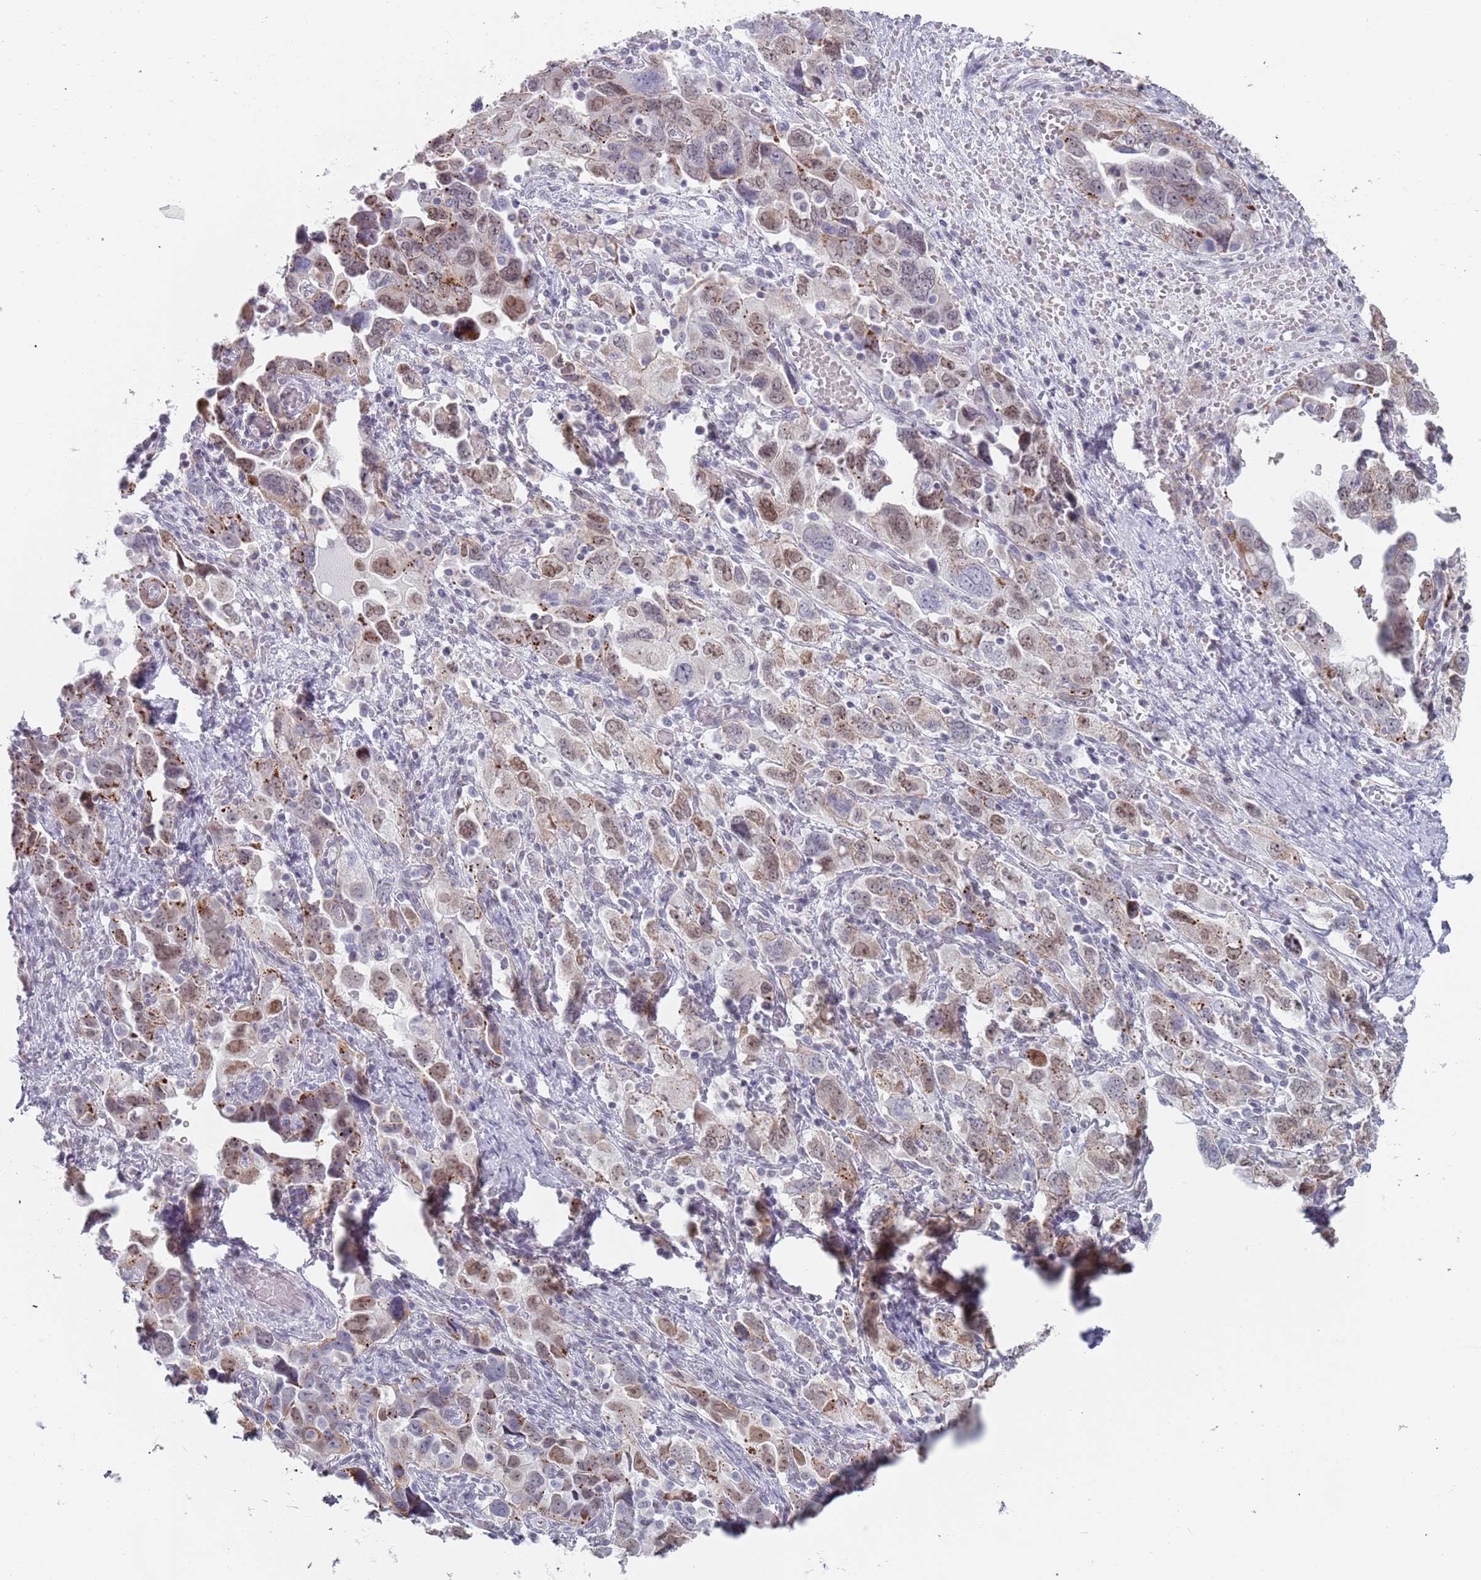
{"staining": {"intensity": "weak", "quantity": "25%-75%", "location": "nuclear"}, "tissue": "ovarian cancer", "cell_type": "Tumor cells", "image_type": "cancer", "snomed": [{"axis": "morphology", "description": "Carcinoma, NOS"}, {"axis": "morphology", "description": "Cystadenocarcinoma, serous, NOS"}, {"axis": "topography", "description": "Ovary"}], "caption": "A low amount of weak nuclear staining is appreciated in about 25%-75% of tumor cells in ovarian cancer (carcinoma) tissue.", "gene": "MFSD12", "patient": {"sex": "female", "age": 69}}